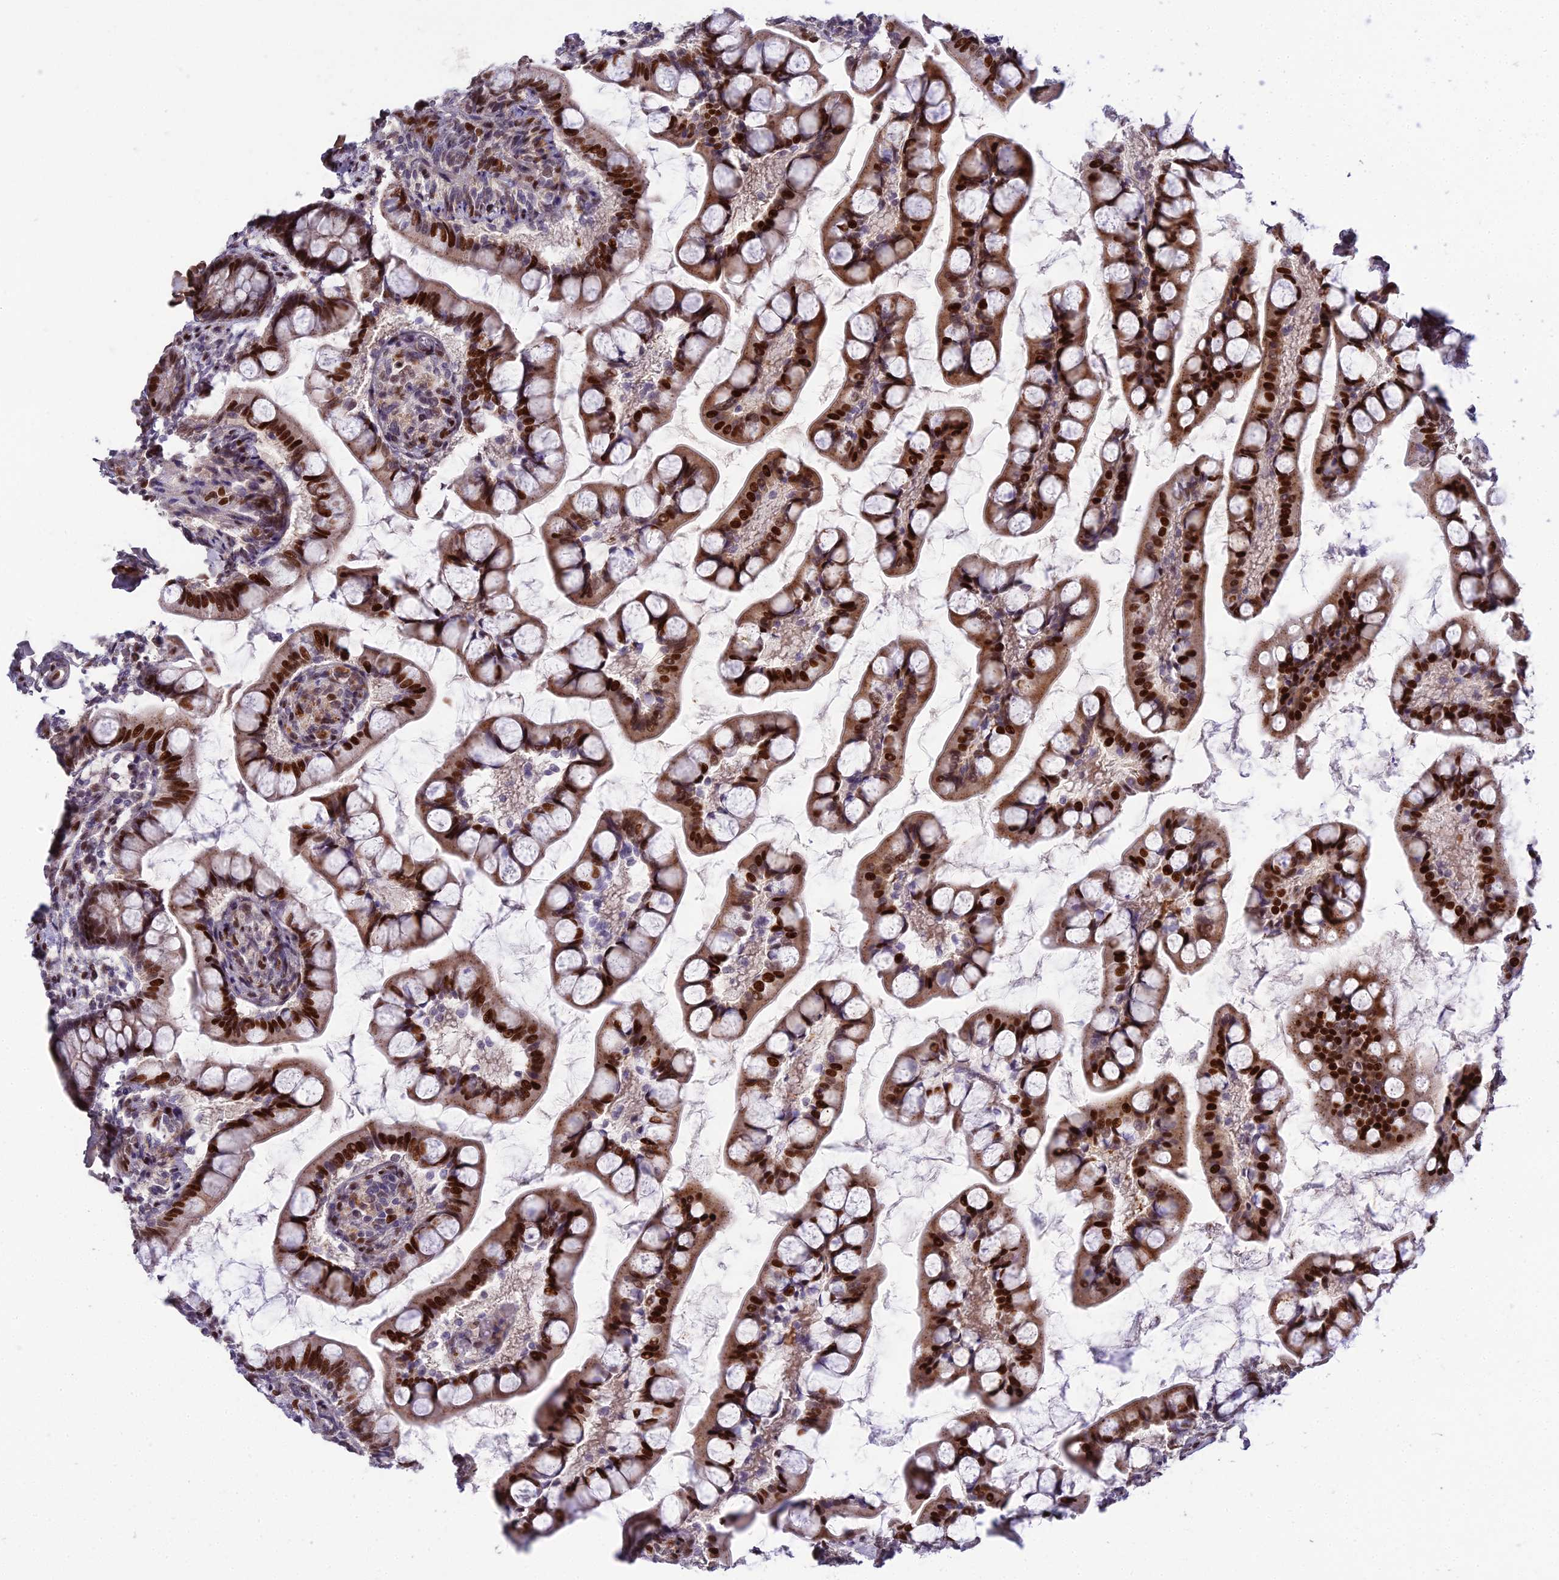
{"staining": {"intensity": "strong", "quantity": ">75%", "location": "cytoplasmic/membranous,nuclear"}, "tissue": "small intestine", "cell_type": "Glandular cells", "image_type": "normal", "snomed": [{"axis": "morphology", "description": "Normal tissue, NOS"}, {"axis": "topography", "description": "Small intestine"}], "caption": "IHC of normal small intestine reveals high levels of strong cytoplasmic/membranous,nuclear expression in approximately >75% of glandular cells. The staining is performed using DAB (3,3'-diaminobenzidine) brown chromogen to label protein expression. The nuclei are counter-stained blue using hematoxylin.", "gene": "ZNF707", "patient": {"sex": "male", "age": 52}}